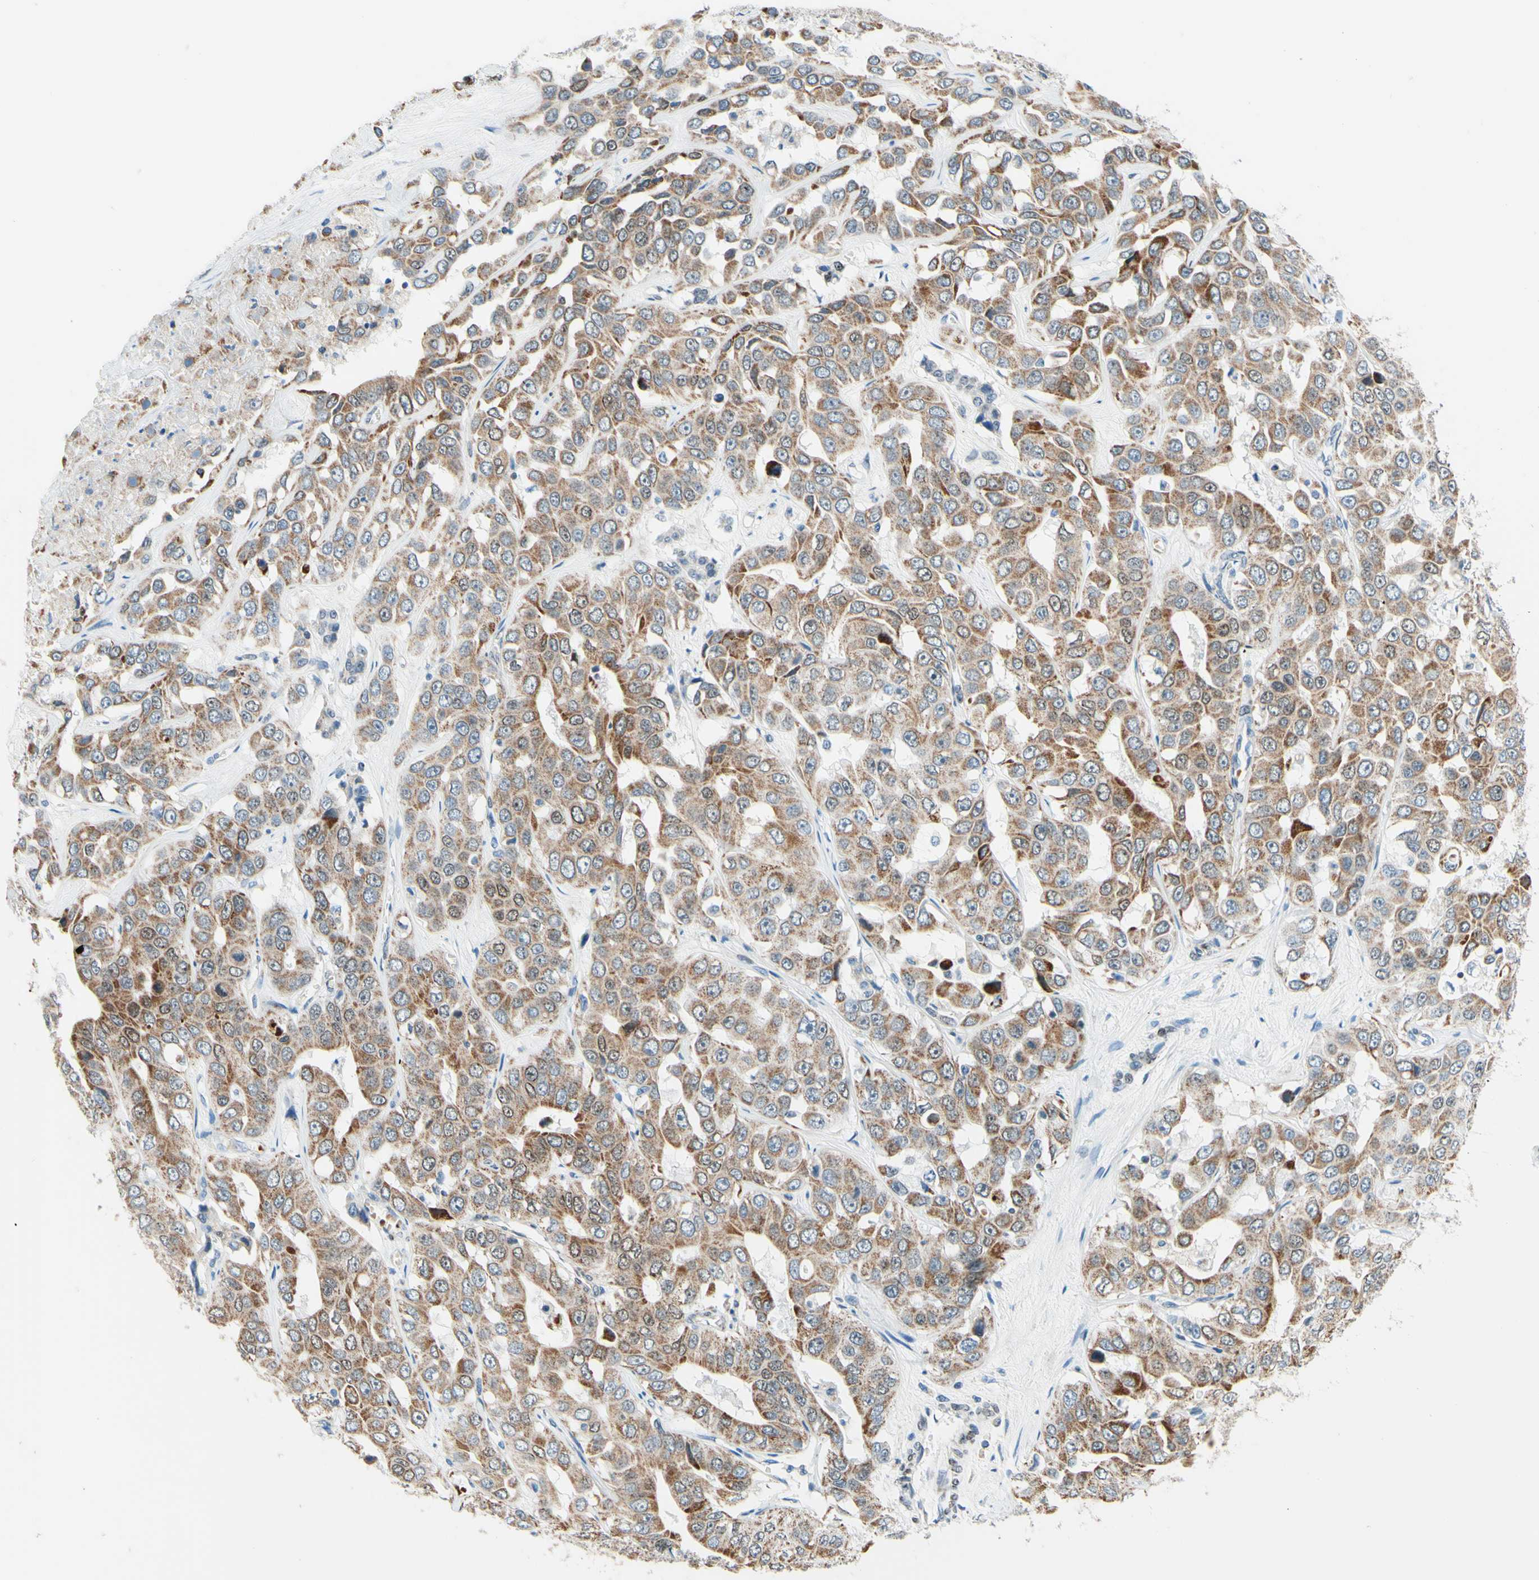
{"staining": {"intensity": "moderate", "quantity": ">75%", "location": "cytoplasmic/membranous"}, "tissue": "liver cancer", "cell_type": "Tumor cells", "image_type": "cancer", "snomed": [{"axis": "morphology", "description": "Cholangiocarcinoma"}, {"axis": "topography", "description": "Liver"}], "caption": "Liver cancer stained with IHC reveals moderate cytoplasmic/membranous expression in approximately >75% of tumor cells. The staining is performed using DAB (3,3'-diaminobenzidine) brown chromogen to label protein expression. The nuclei are counter-stained blue using hematoxylin.", "gene": "CBX7", "patient": {"sex": "female", "age": 52}}